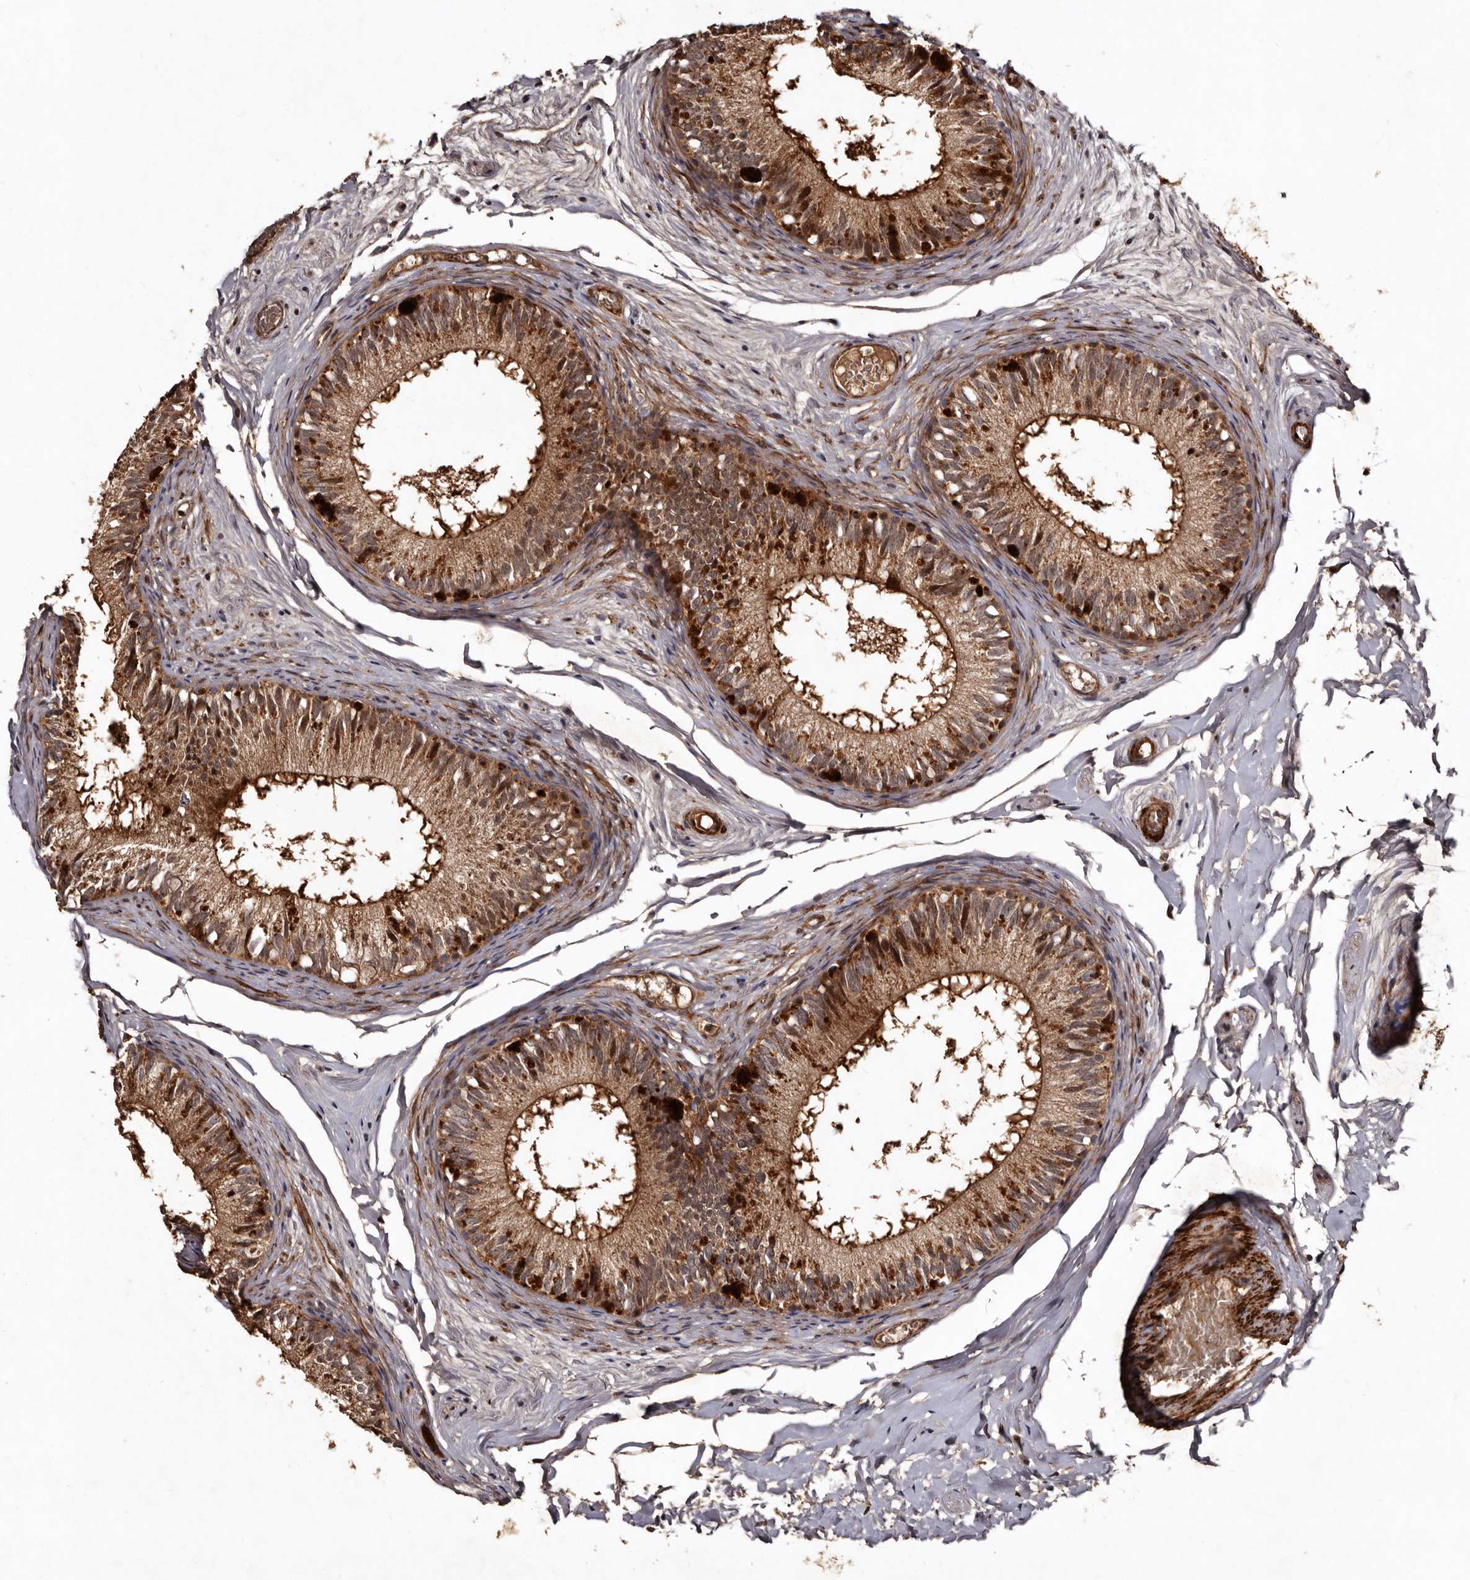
{"staining": {"intensity": "moderate", "quantity": ">75%", "location": "cytoplasmic/membranous"}, "tissue": "epididymis", "cell_type": "Glandular cells", "image_type": "normal", "snomed": [{"axis": "morphology", "description": "Normal tissue, NOS"}, {"axis": "topography", "description": "Epididymis"}], "caption": "Epididymis stained with DAB (3,3'-diaminobenzidine) immunohistochemistry demonstrates medium levels of moderate cytoplasmic/membranous staining in about >75% of glandular cells. (brown staining indicates protein expression, while blue staining denotes nuclei).", "gene": "PRKD3", "patient": {"sex": "male", "age": 46}}